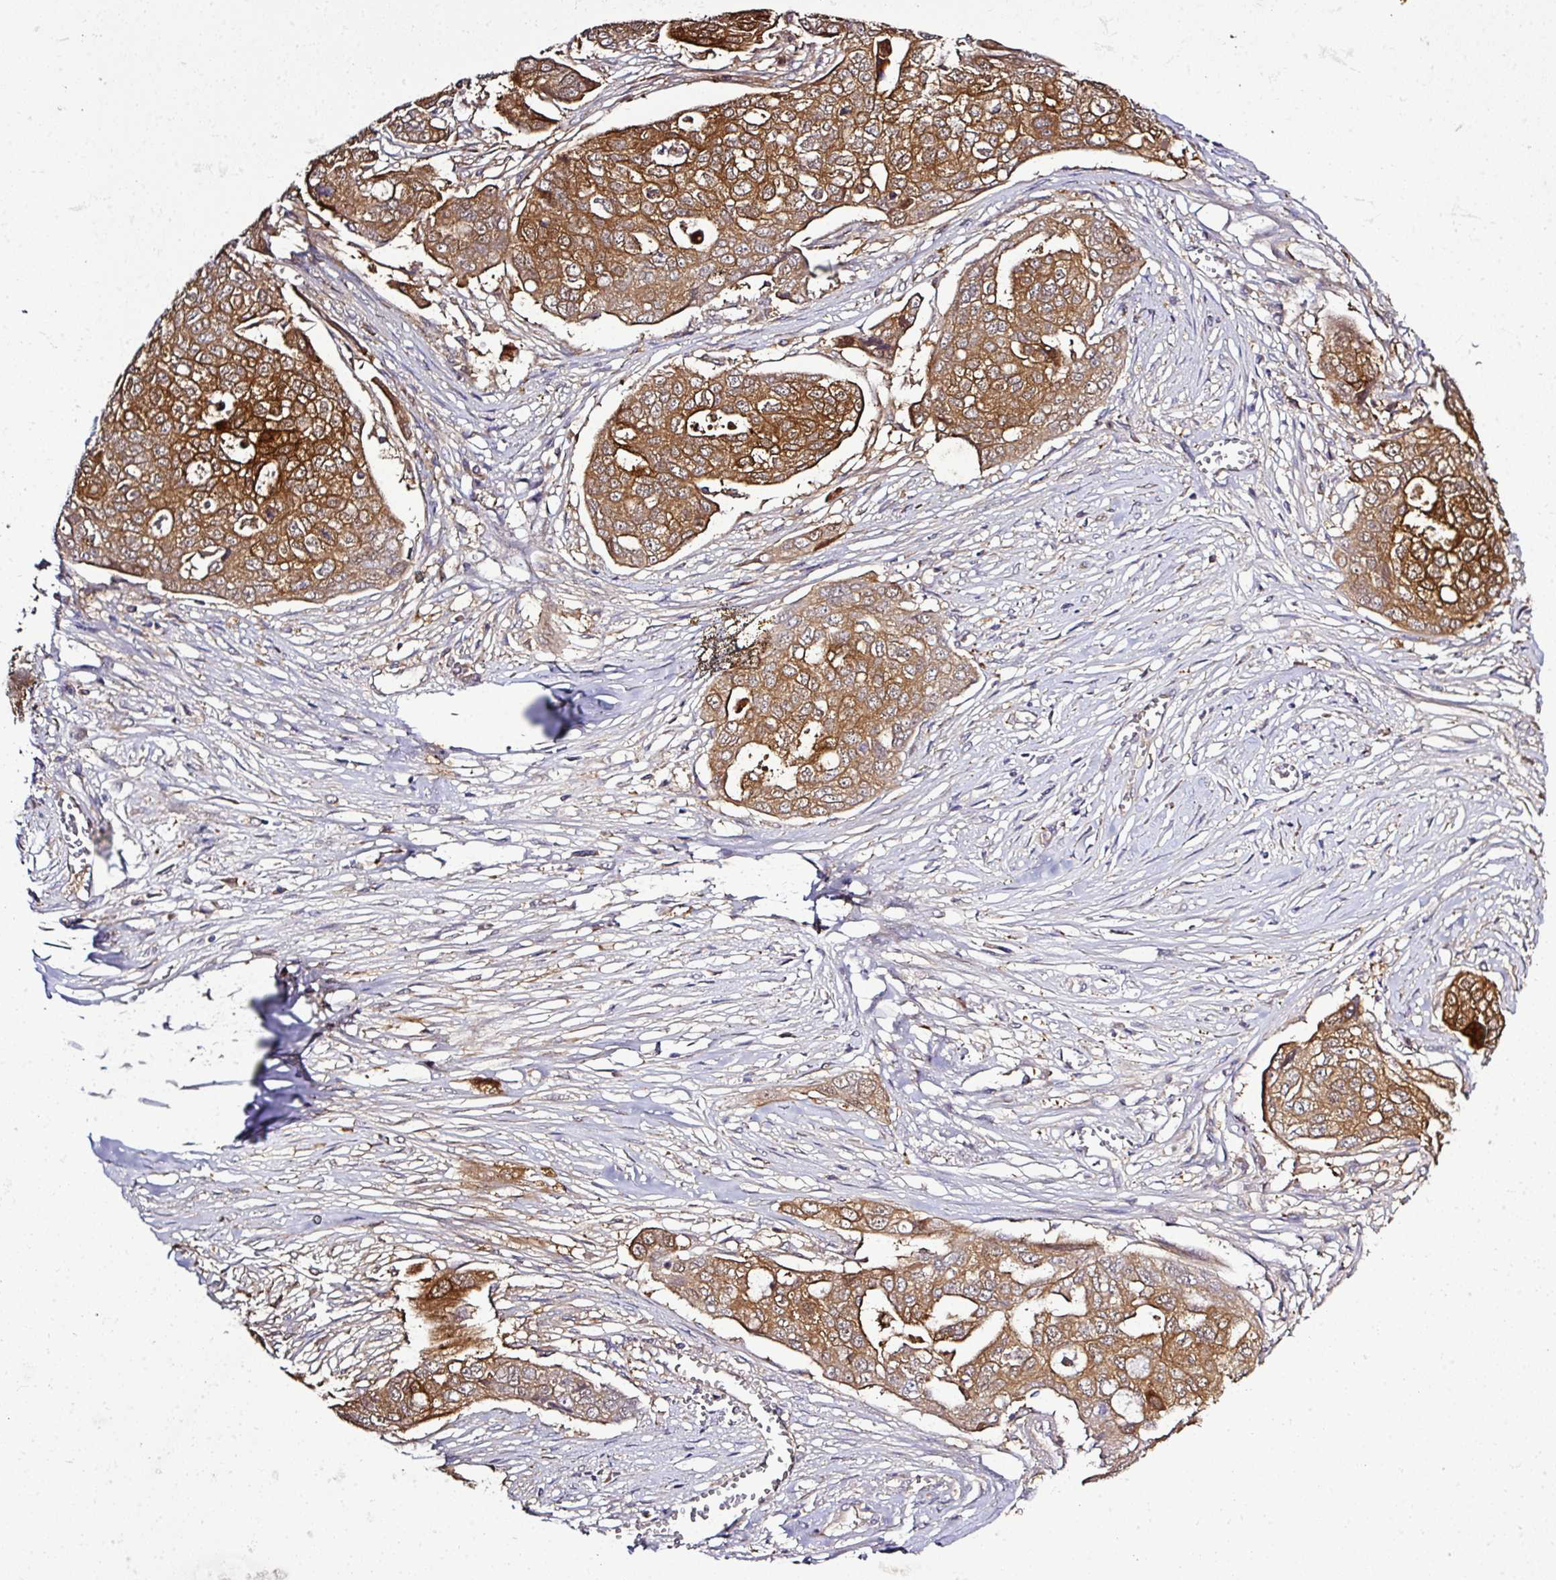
{"staining": {"intensity": "moderate", "quantity": ">75%", "location": "cytoplasmic/membranous"}, "tissue": "ovarian cancer", "cell_type": "Tumor cells", "image_type": "cancer", "snomed": [{"axis": "morphology", "description": "Carcinoma, endometroid"}, {"axis": "topography", "description": "Ovary"}], "caption": "Human ovarian cancer (endometroid carcinoma) stained for a protein (brown) displays moderate cytoplasmic/membranous positive positivity in about >75% of tumor cells.", "gene": "TMEM107", "patient": {"sex": "female", "age": 70}}